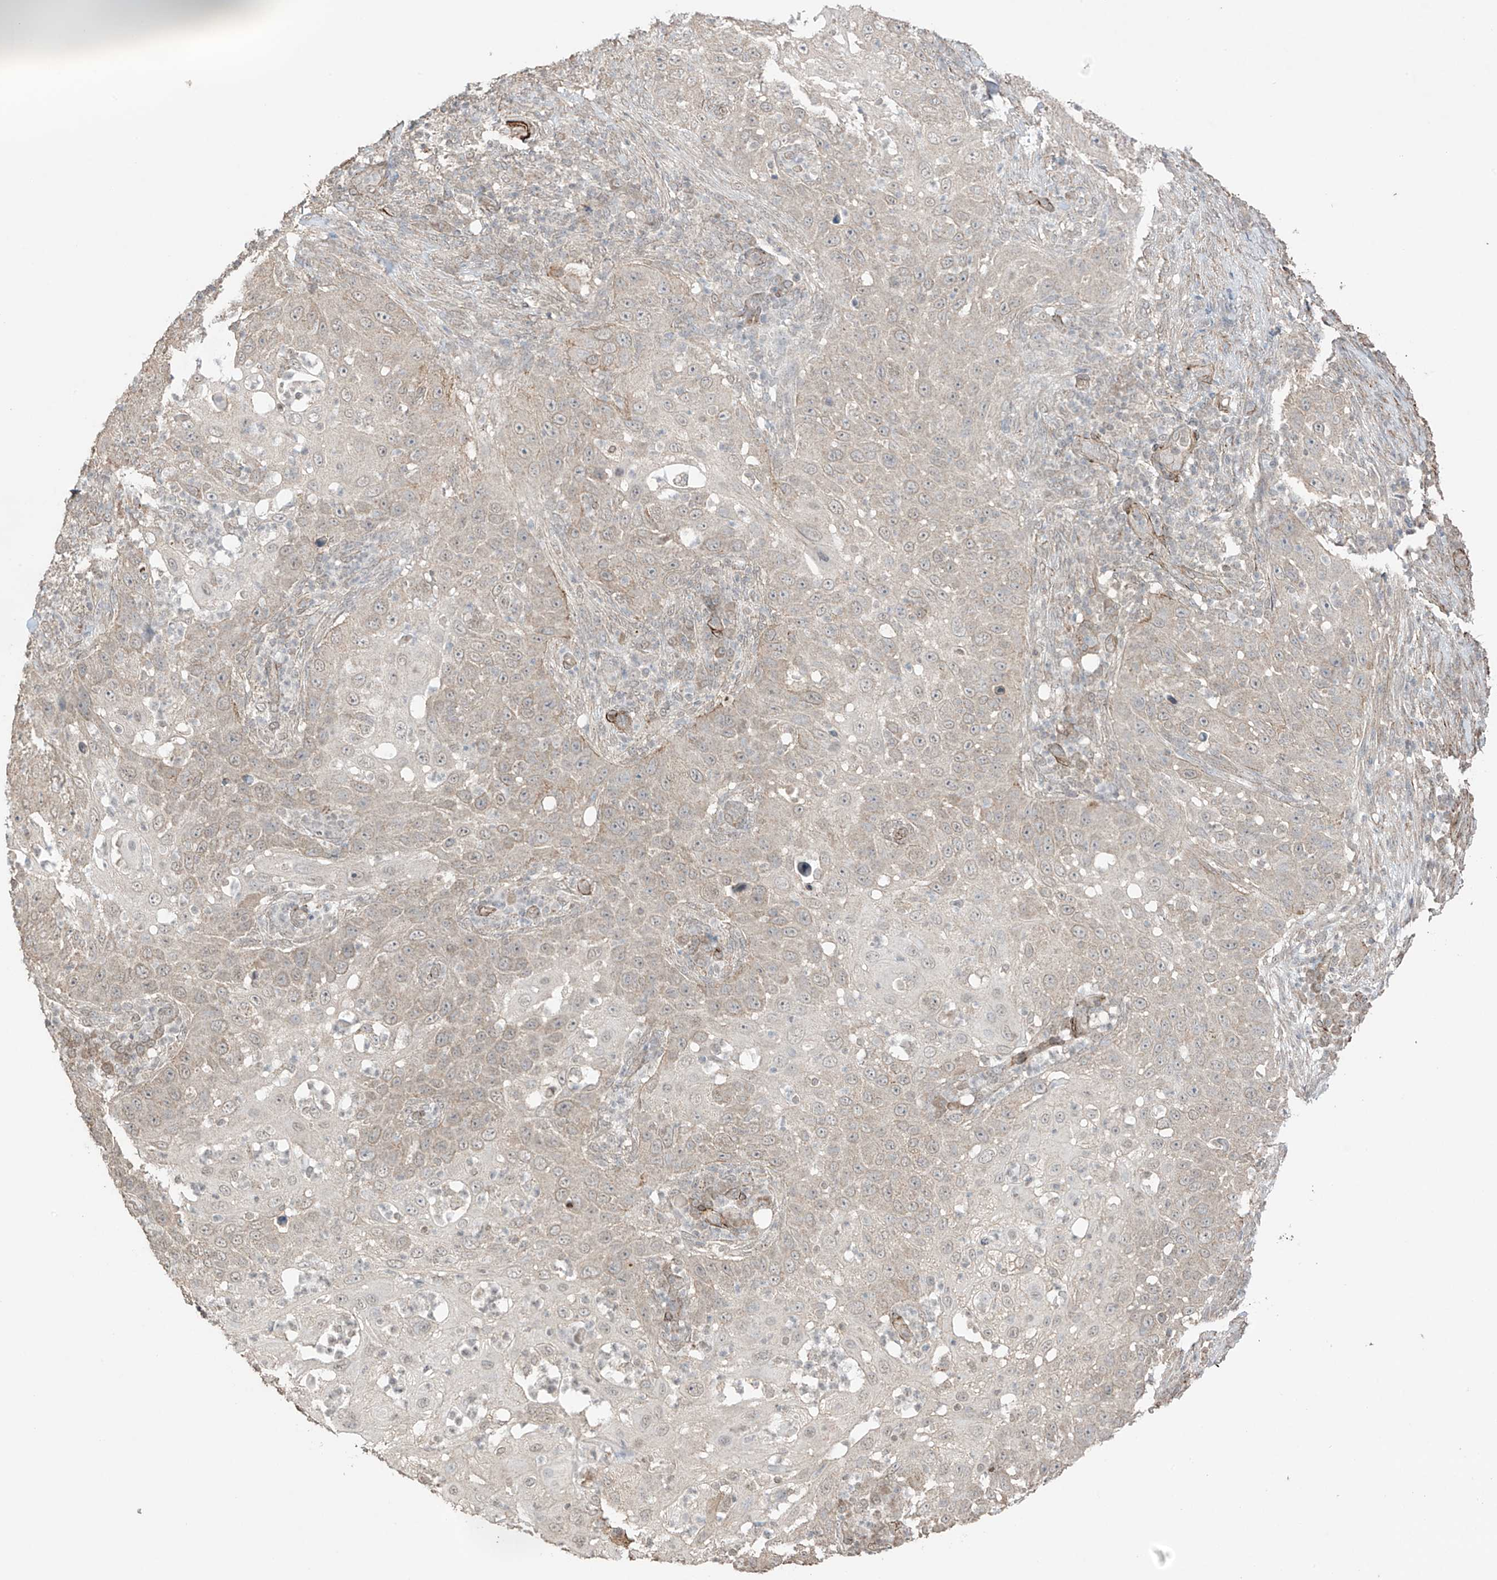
{"staining": {"intensity": "weak", "quantity": "<25%", "location": "cytoplasmic/membranous,nuclear"}, "tissue": "skin cancer", "cell_type": "Tumor cells", "image_type": "cancer", "snomed": [{"axis": "morphology", "description": "Squamous cell carcinoma, NOS"}, {"axis": "topography", "description": "Skin"}], "caption": "Tumor cells are negative for protein expression in human squamous cell carcinoma (skin).", "gene": "TTLL5", "patient": {"sex": "female", "age": 44}}